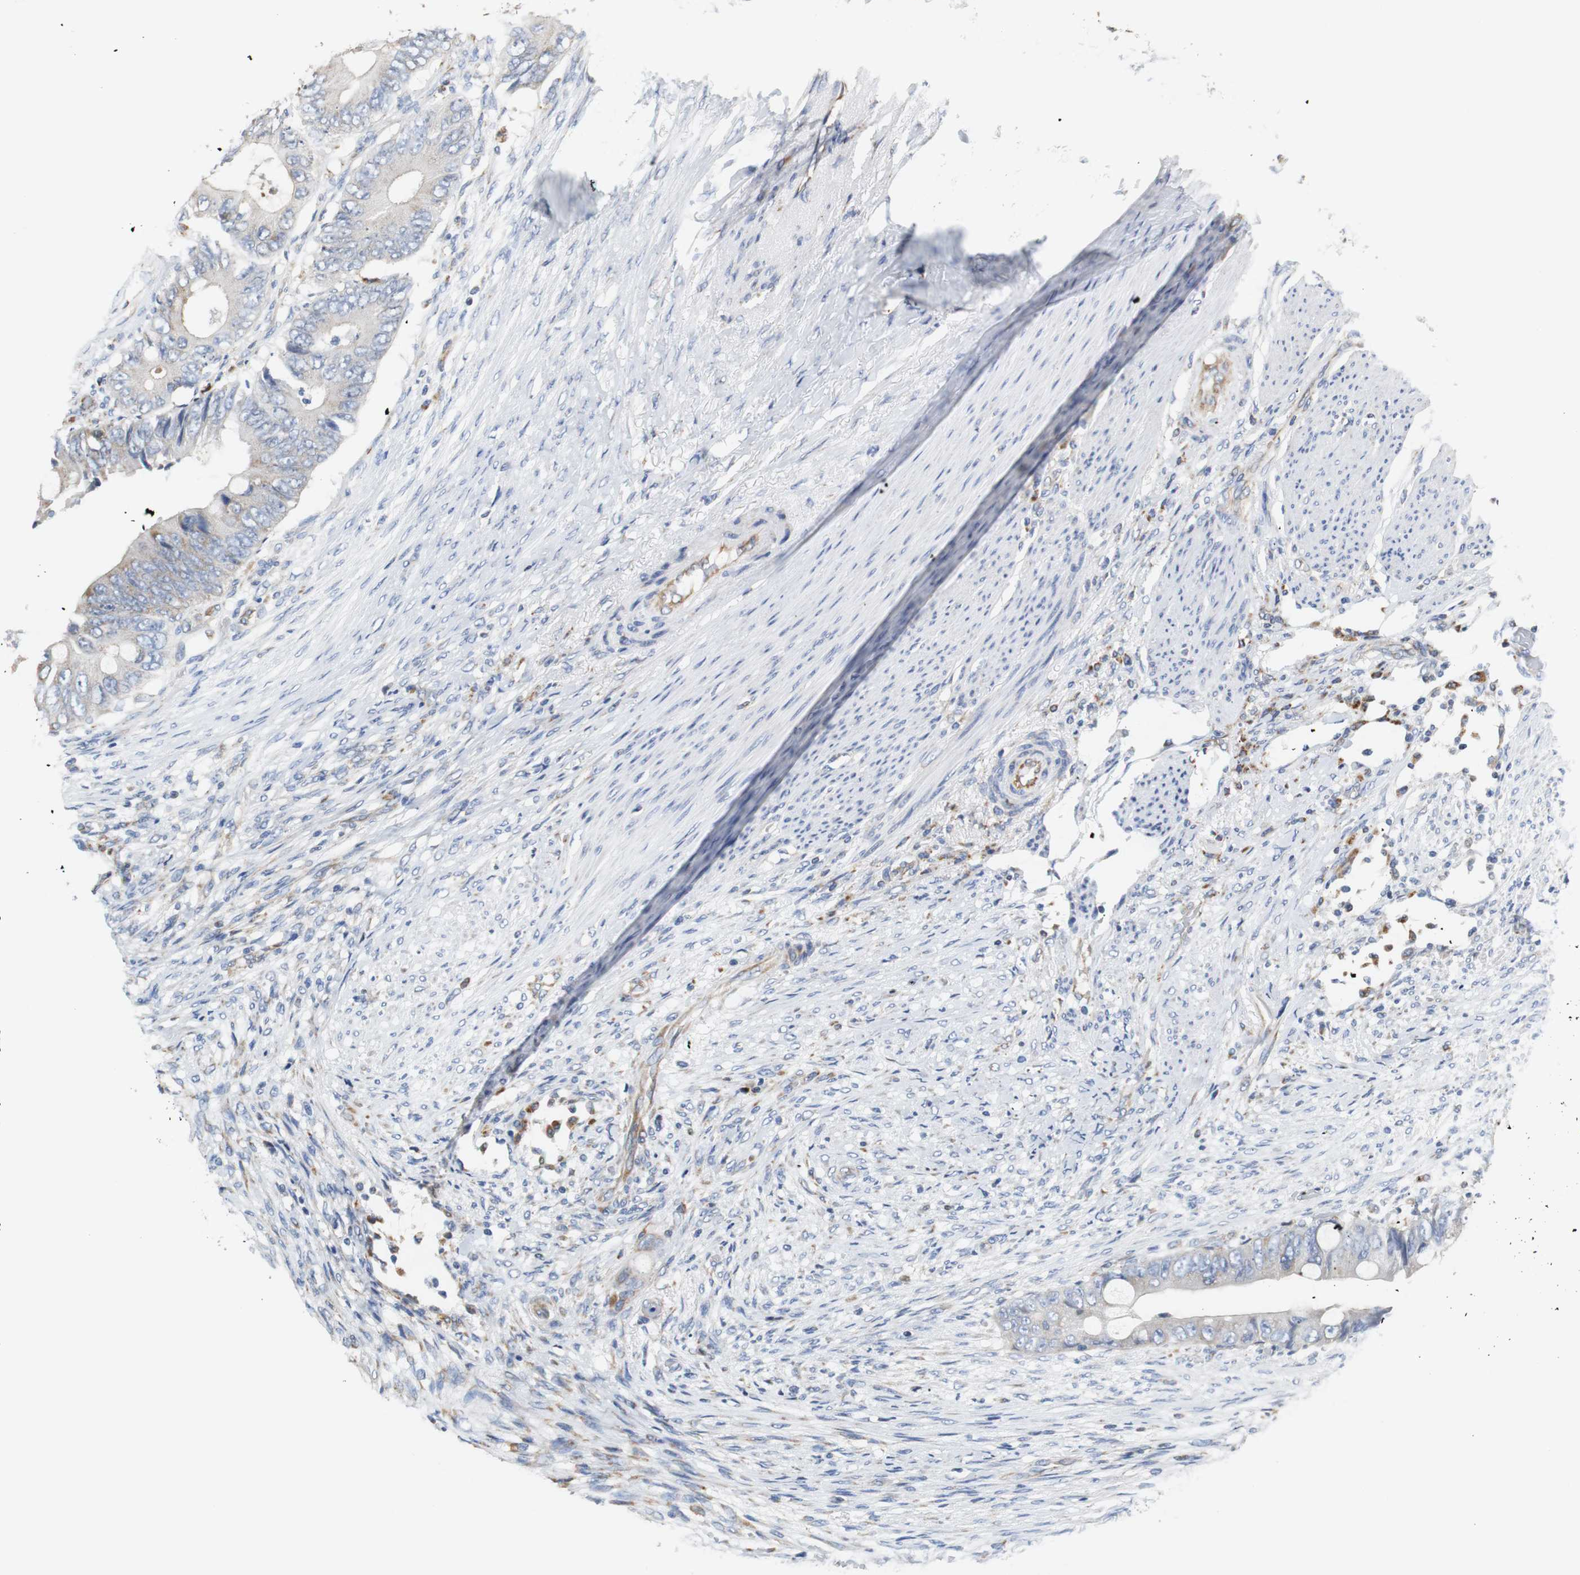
{"staining": {"intensity": "weak", "quantity": "25%-75%", "location": "cytoplasmic/membranous"}, "tissue": "colorectal cancer", "cell_type": "Tumor cells", "image_type": "cancer", "snomed": [{"axis": "morphology", "description": "Adenocarcinoma, NOS"}, {"axis": "topography", "description": "Rectum"}], "caption": "Immunohistochemistry (IHC) (DAB) staining of human colorectal adenocarcinoma displays weak cytoplasmic/membranous protein expression in approximately 25%-75% of tumor cells.", "gene": "PCK1", "patient": {"sex": "female", "age": 77}}